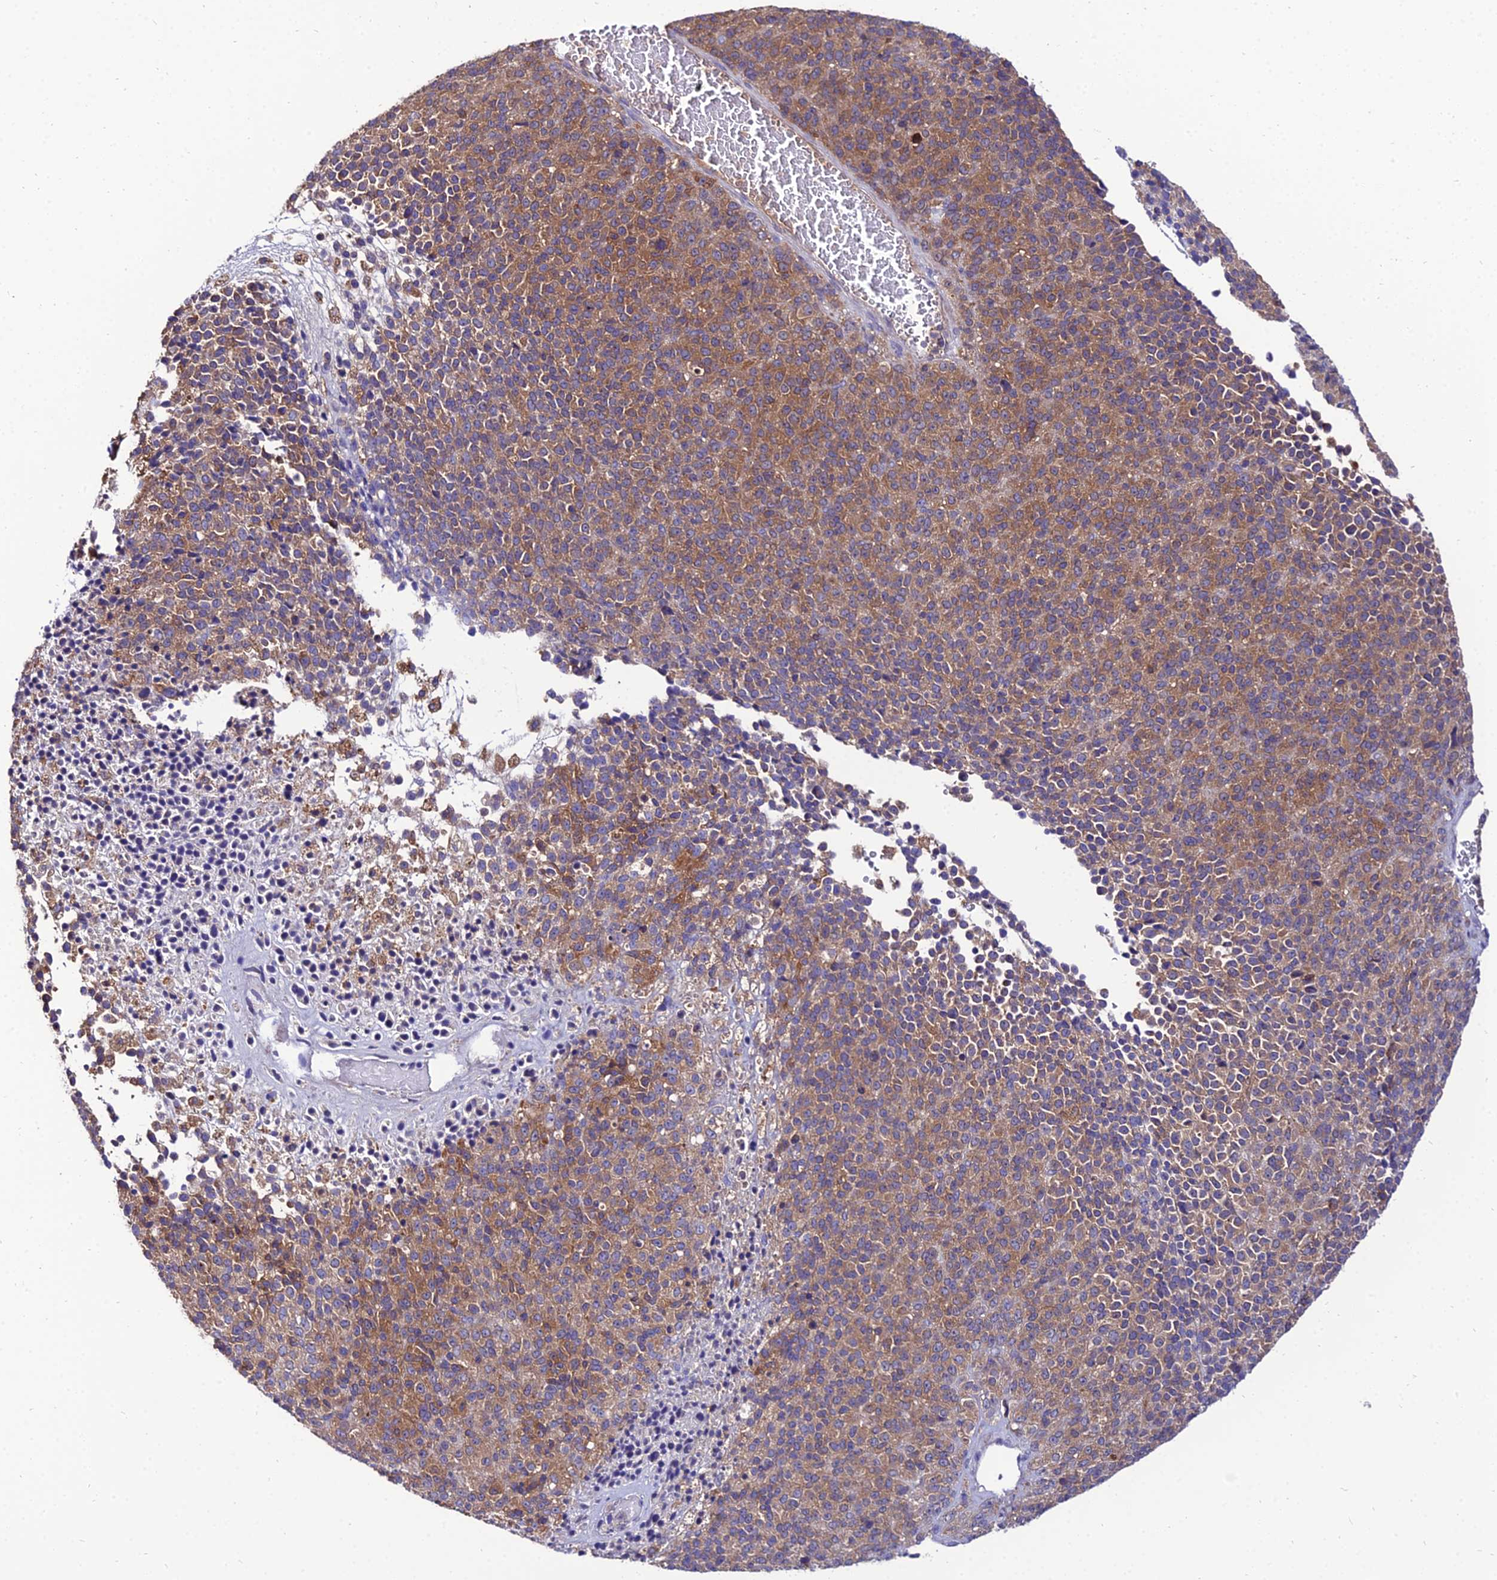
{"staining": {"intensity": "moderate", "quantity": ">75%", "location": "cytoplasmic/membranous"}, "tissue": "melanoma", "cell_type": "Tumor cells", "image_type": "cancer", "snomed": [{"axis": "morphology", "description": "Malignant melanoma, Metastatic site"}, {"axis": "topography", "description": "Brain"}], "caption": "Malignant melanoma (metastatic site) was stained to show a protein in brown. There is medium levels of moderate cytoplasmic/membranous expression in approximately >75% of tumor cells. The staining is performed using DAB brown chromogen to label protein expression. The nuclei are counter-stained blue using hematoxylin.", "gene": "C2orf69", "patient": {"sex": "female", "age": 56}}